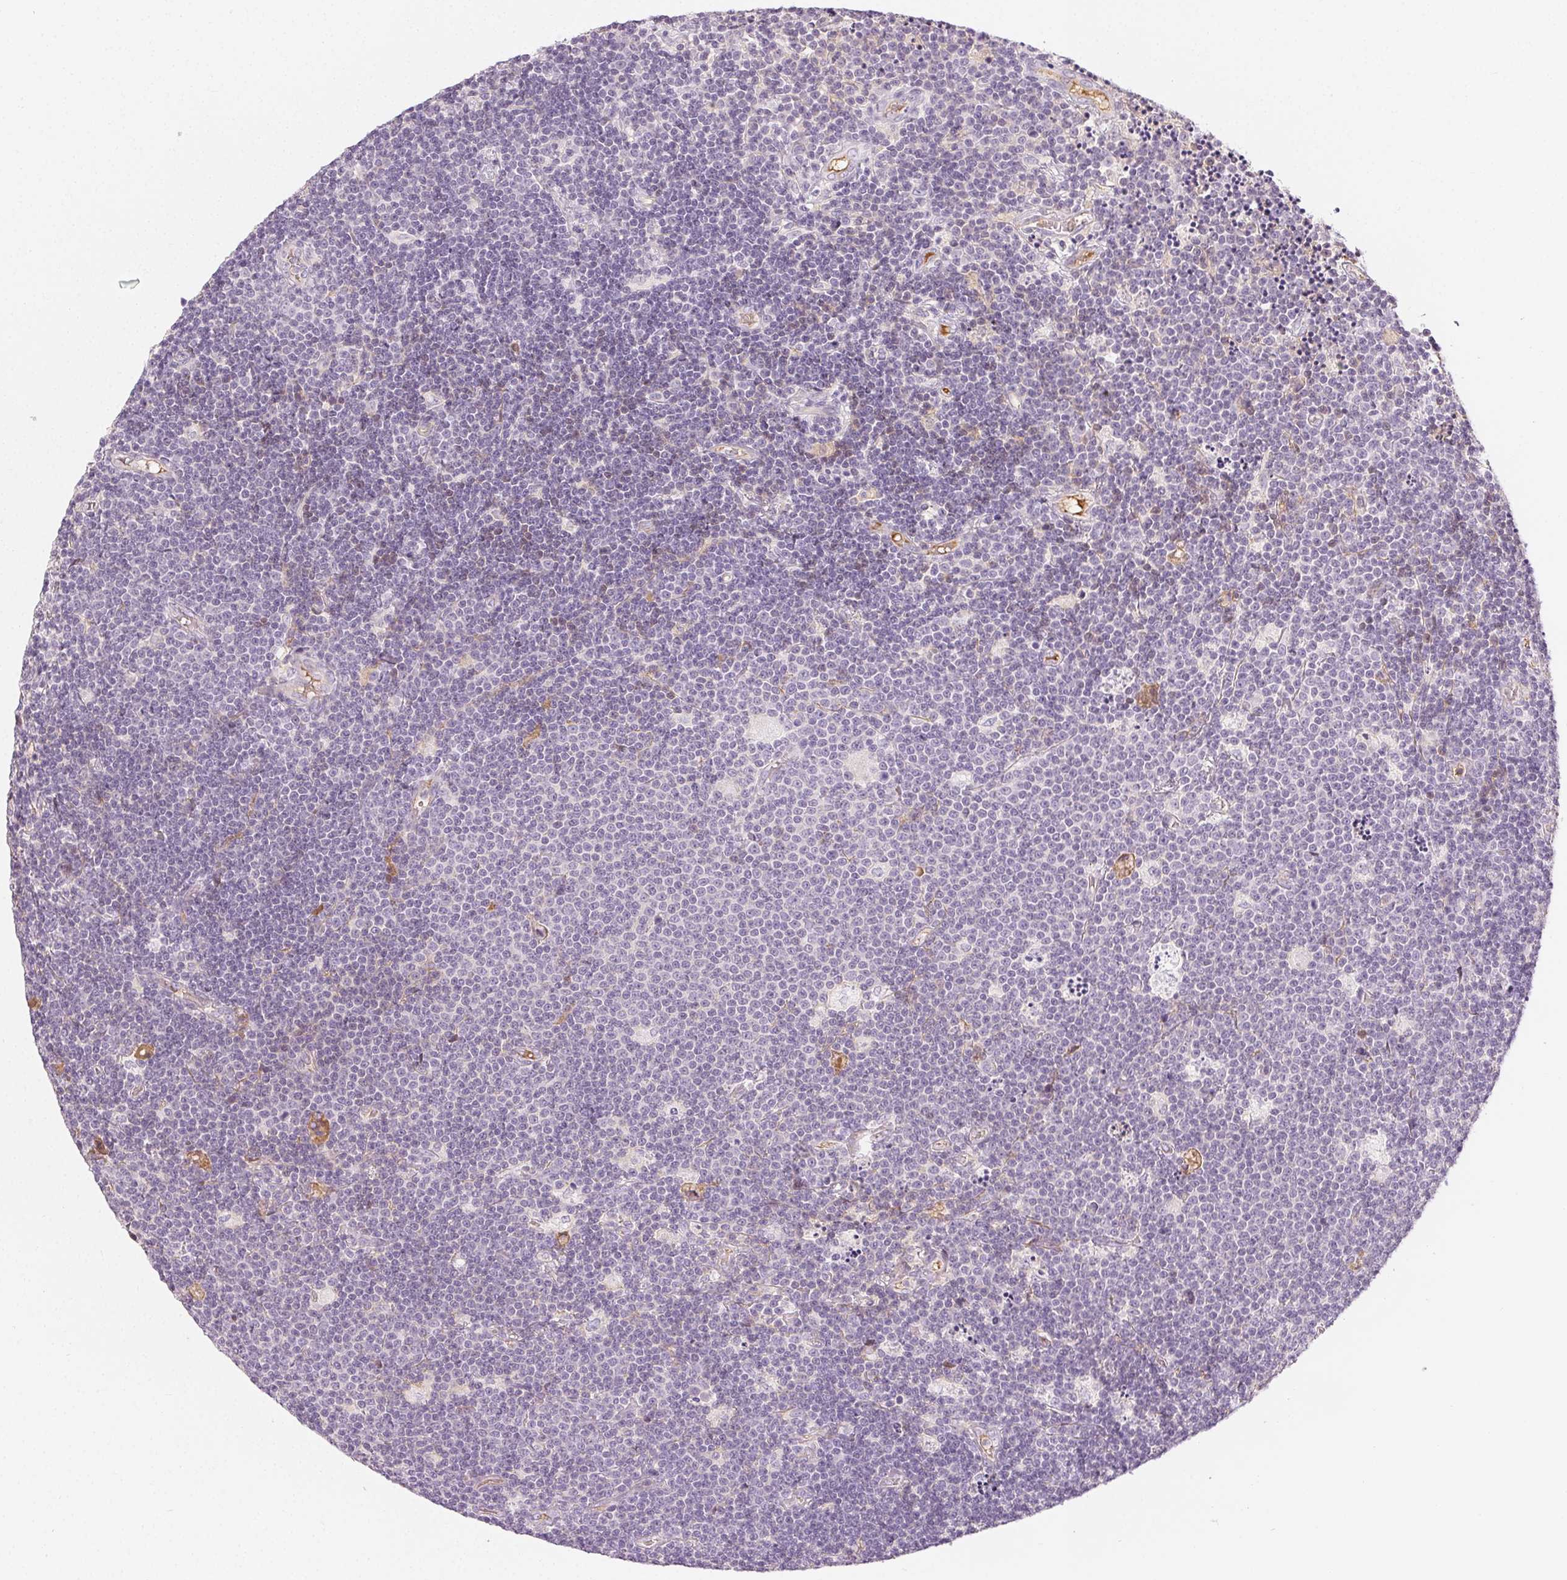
{"staining": {"intensity": "negative", "quantity": "none", "location": "none"}, "tissue": "lymphoma", "cell_type": "Tumor cells", "image_type": "cancer", "snomed": [{"axis": "morphology", "description": "Malignant lymphoma, non-Hodgkin's type, Low grade"}, {"axis": "topography", "description": "Brain"}], "caption": "Human lymphoma stained for a protein using IHC exhibits no staining in tumor cells.", "gene": "AFM", "patient": {"sex": "female", "age": 66}}